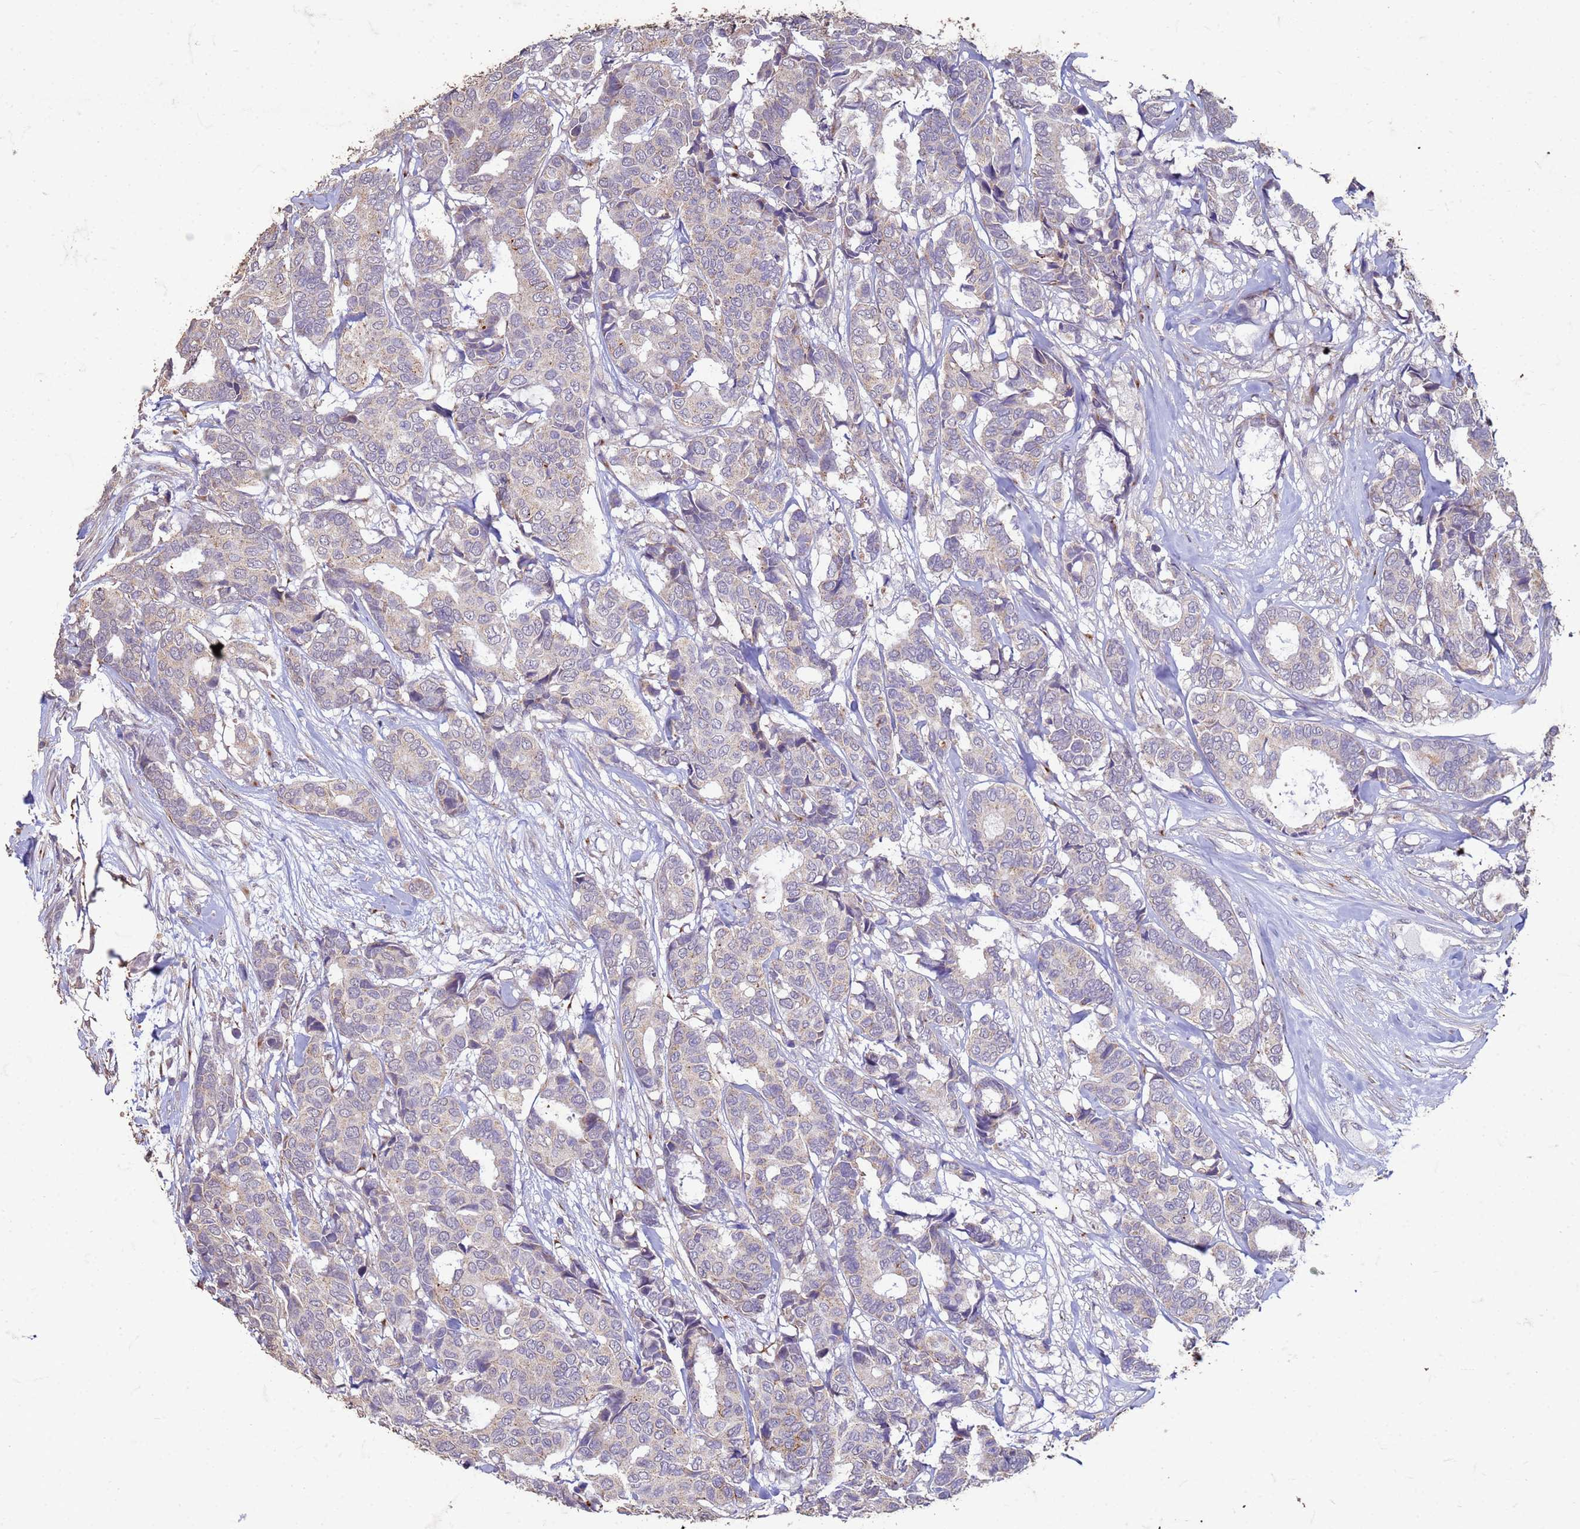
{"staining": {"intensity": "negative", "quantity": "none", "location": "none"}, "tissue": "breast cancer", "cell_type": "Tumor cells", "image_type": "cancer", "snomed": [{"axis": "morphology", "description": "Duct carcinoma"}, {"axis": "topography", "description": "Breast"}], "caption": "Breast infiltrating ductal carcinoma was stained to show a protein in brown. There is no significant positivity in tumor cells.", "gene": "SLC25A15", "patient": {"sex": "female", "age": 87}}